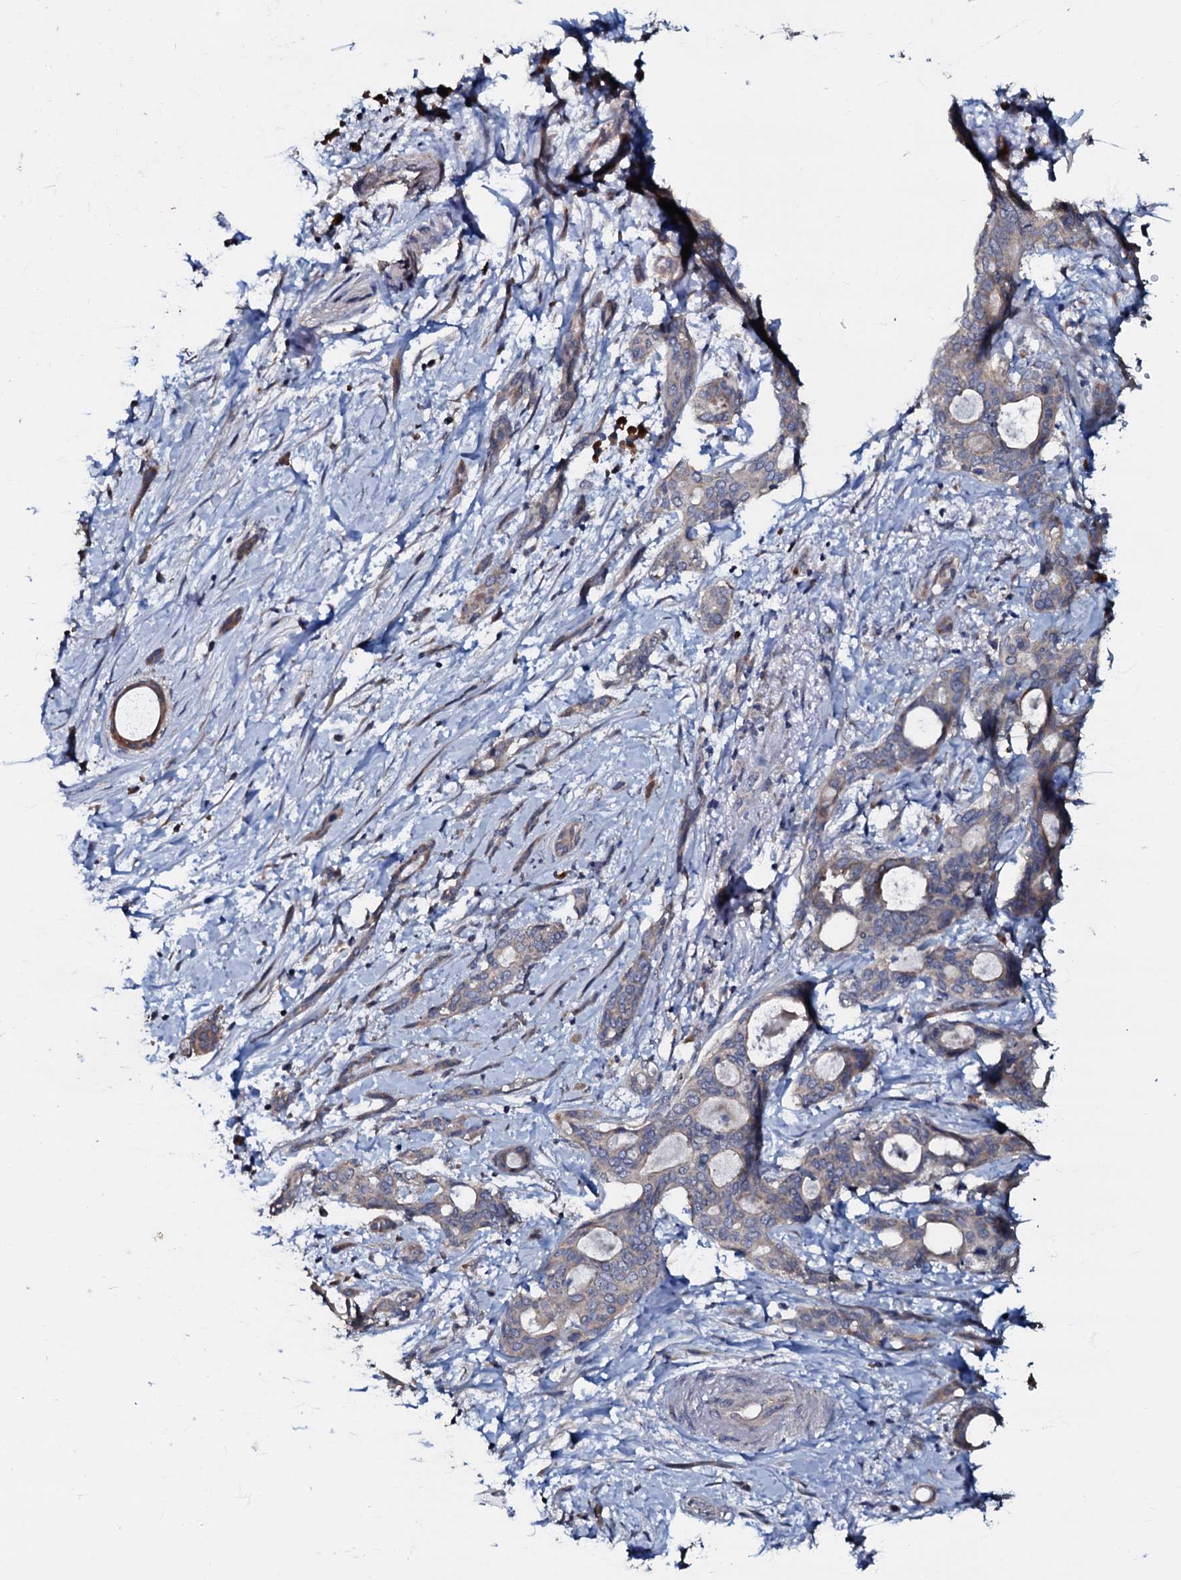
{"staining": {"intensity": "weak", "quantity": ">75%", "location": "cytoplasmic/membranous"}, "tissue": "pancreatic cancer", "cell_type": "Tumor cells", "image_type": "cancer", "snomed": [{"axis": "morphology", "description": "Normal tissue, NOS"}, {"axis": "morphology", "description": "Adenocarcinoma, NOS"}, {"axis": "topography", "description": "Pancreas"}, {"axis": "topography", "description": "Peripheral nerve tissue"}], "caption": "Protein expression analysis of pancreatic cancer reveals weak cytoplasmic/membranous positivity in about >75% of tumor cells.", "gene": "CPNE2", "patient": {"sex": "female", "age": 63}}